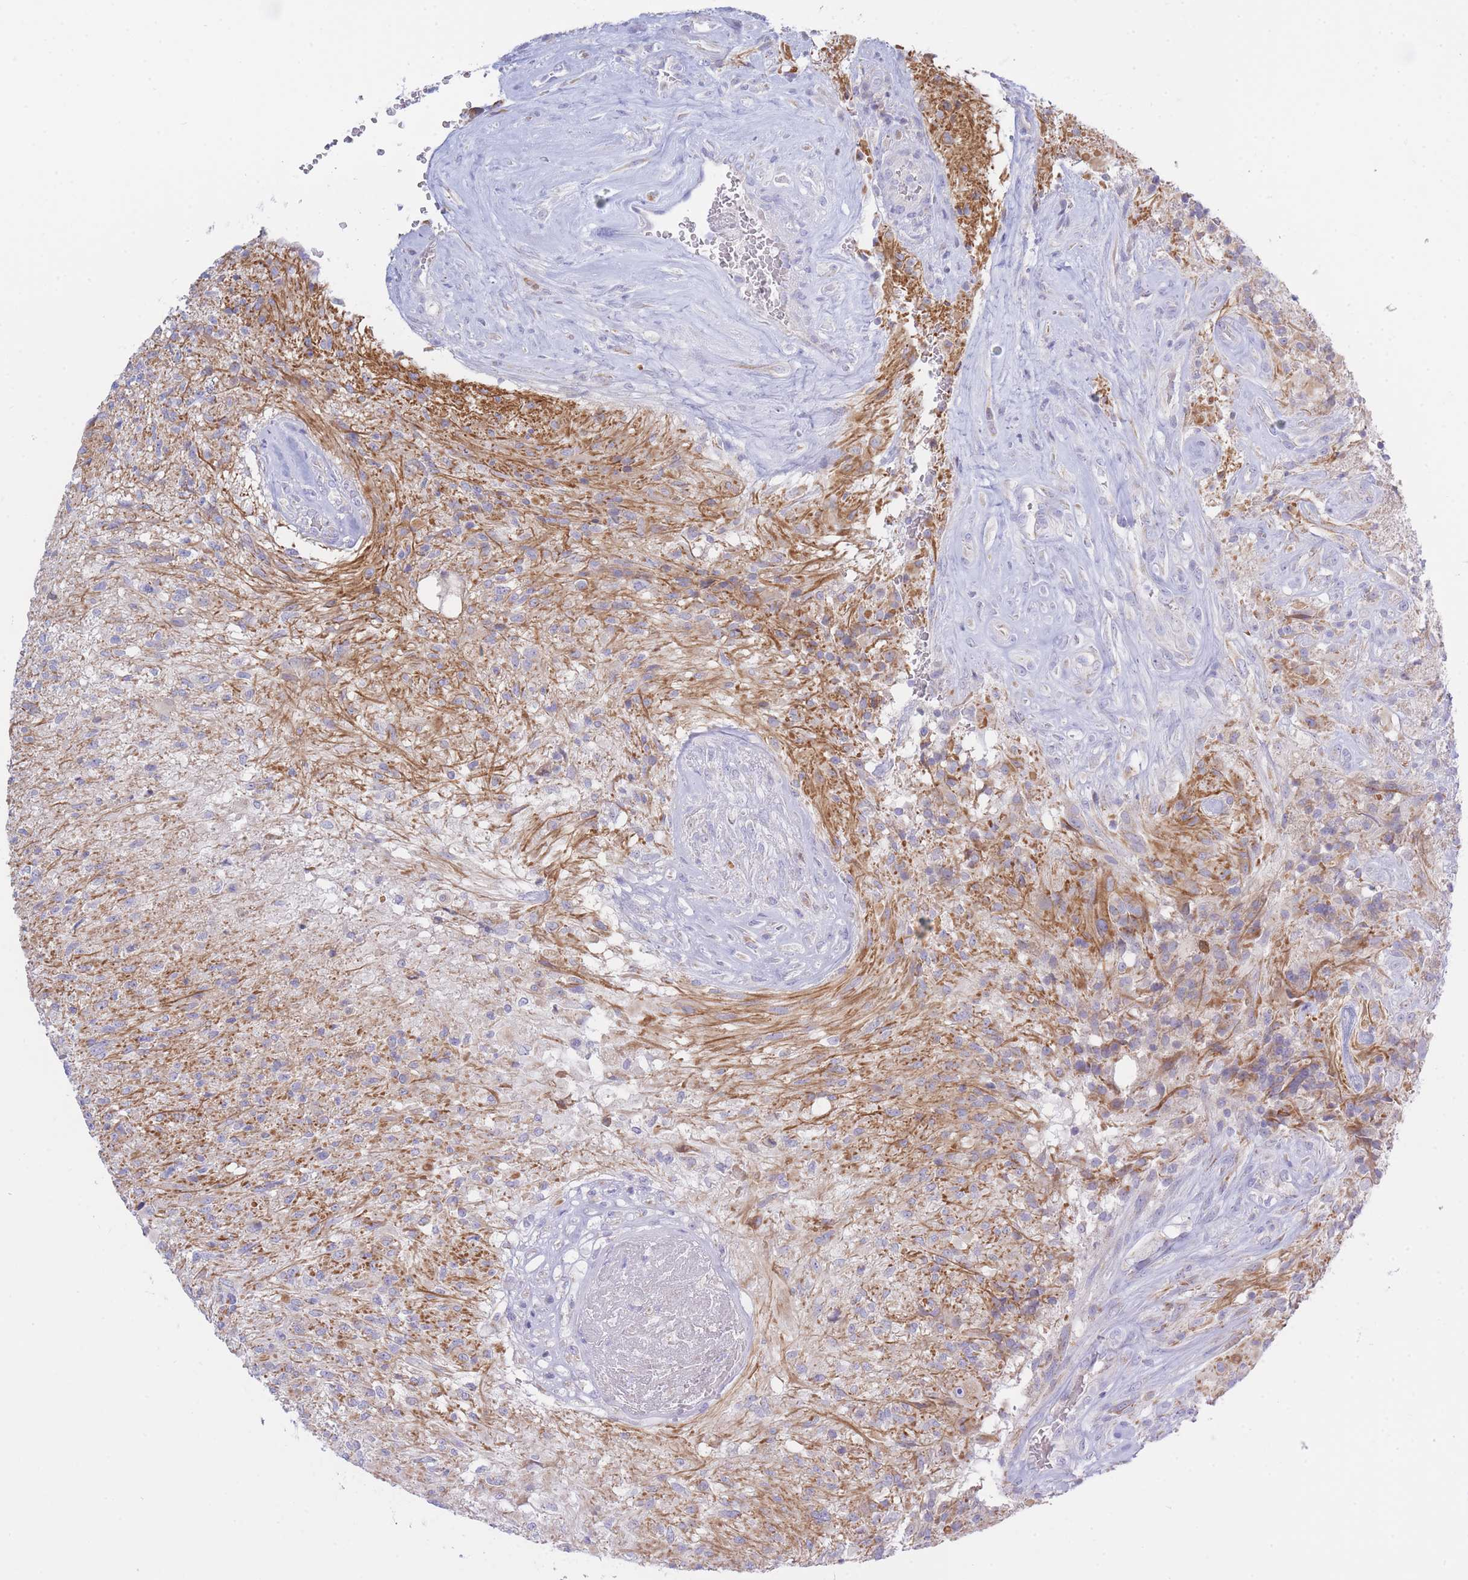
{"staining": {"intensity": "weak", "quantity": "<25%", "location": "cytoplasmic/membranous"}, "tissue": "glioma", "cell_type": "Tumor cells", "image_type": "cancer", "snomed": [{"axis": "morphology", "description": "Glioma, malignant, High grade"}, {"axis": "topography", "description": "Brain"}], "caption": "High magnification brightfield microscopy of high-grade glioma (malignant) stained with DAB (3,3'-diaminobenzidine) (brown) and counterstained with hematoxylin (blue): tumor cells show no significant expression.", "gene": "NANP", "patient": {"sex": "male", "age": 56}}